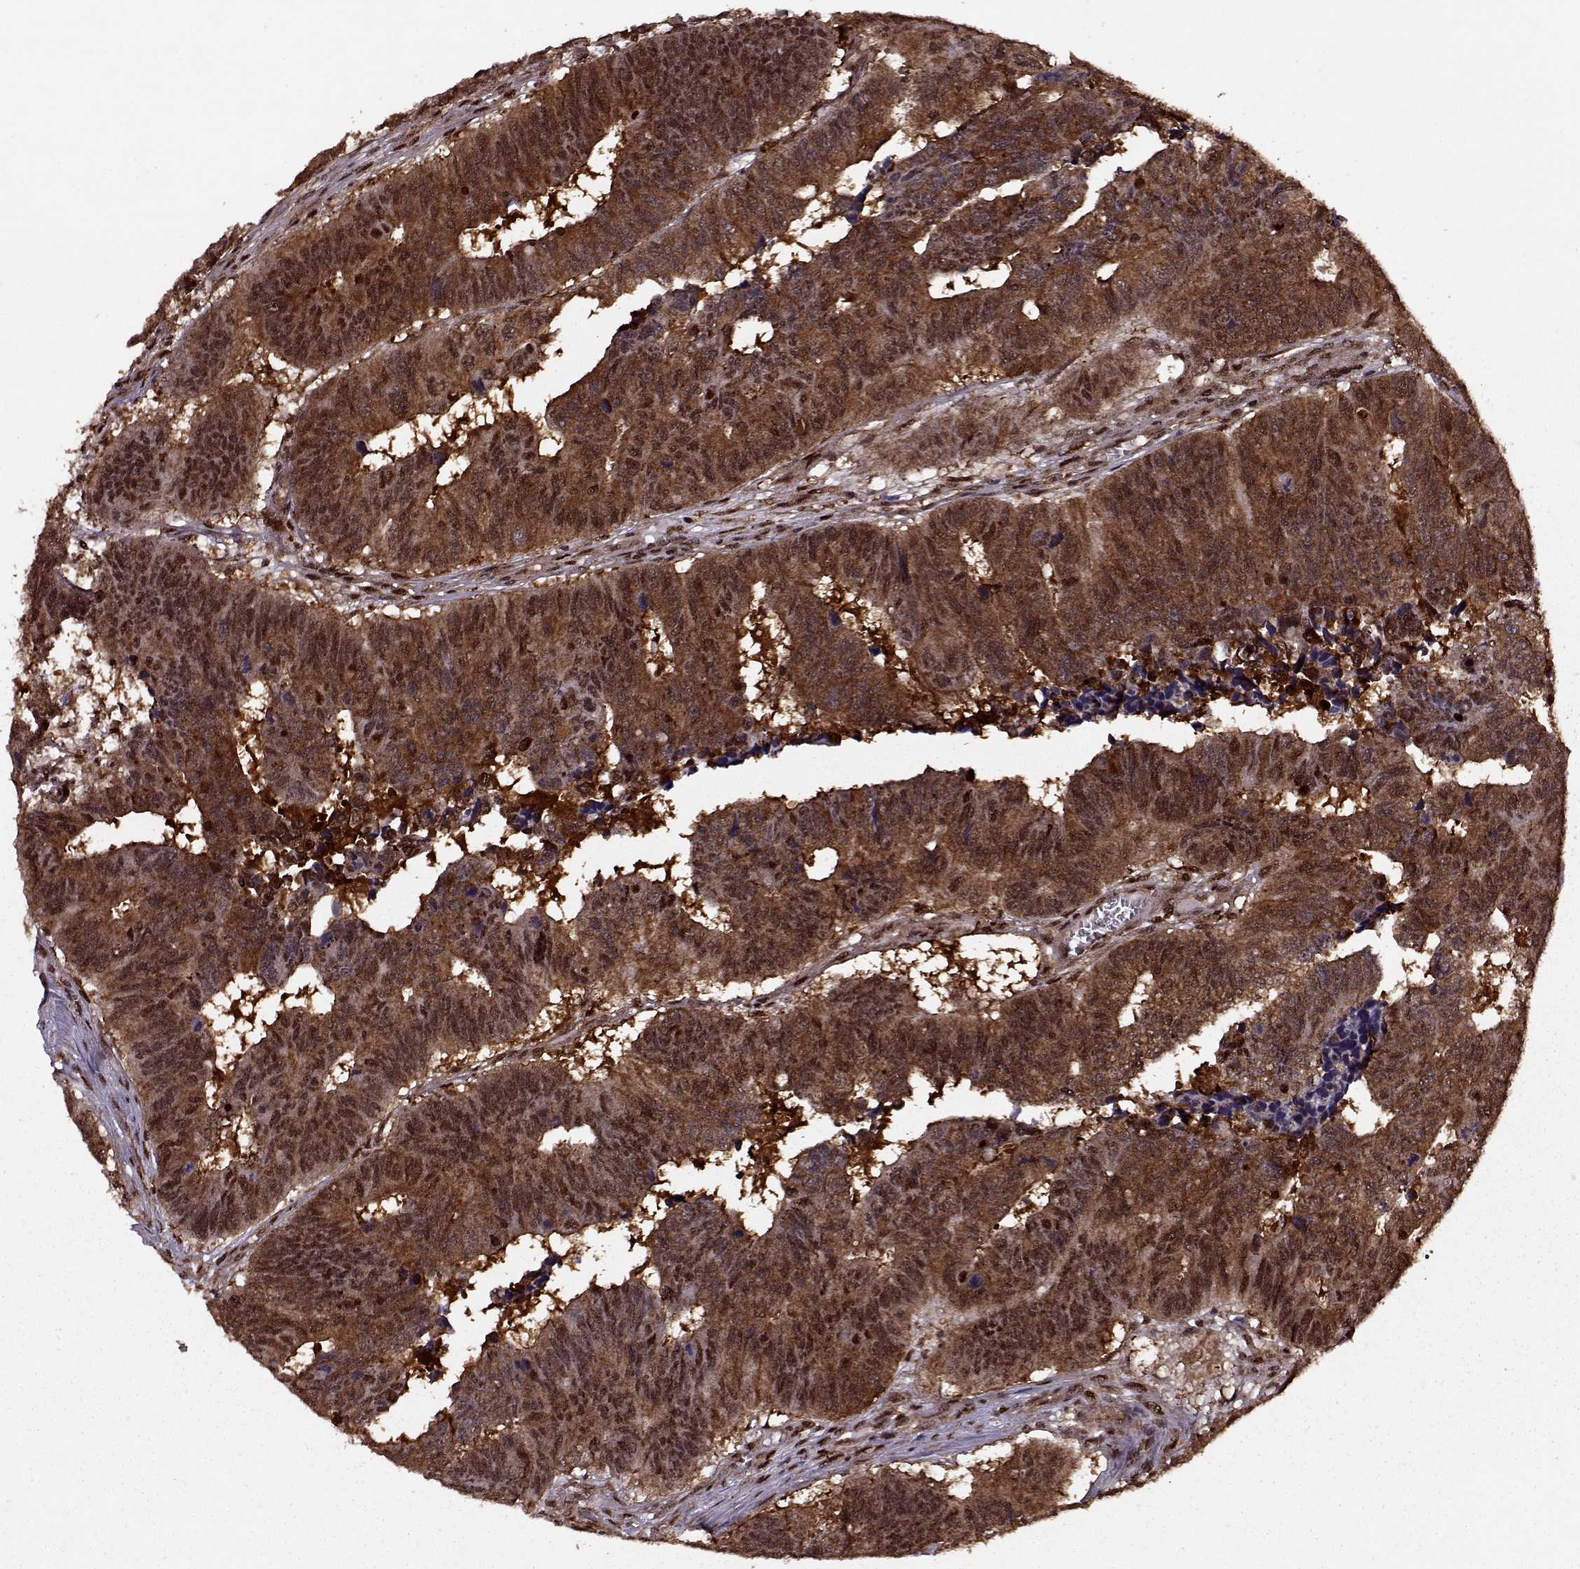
{"staining": {"intensity": "strong", "quantity": ">75%", "location": "cytoplasmic/membranous,nuclear"}, "tissue": "colorectal cancer", "cell_type": "Tumor cells", "image_type": "cancer", "snomed": [{"axis": "morphology", "description": "Adenocarcinoma, NOS"}, {"axis": "topography", "description": "Appendix"}, {"axis": "topography", "description": "Colon"}, {"axis": "topography", "description": "Cecum"}, {"axis": "topography", "description": "Colon asc"}], "caption": "Protein analysis of adenocarcinoma (colorectal) tissue exhibits strong cytoplasmic/membranous and nuclear staining in about >75% of tumor cells. The protein of interest is shown in brown color, while the nuclei are stained blue.", "gene": "PSMA7", "patient": {"sex": "female", "age": 85}}